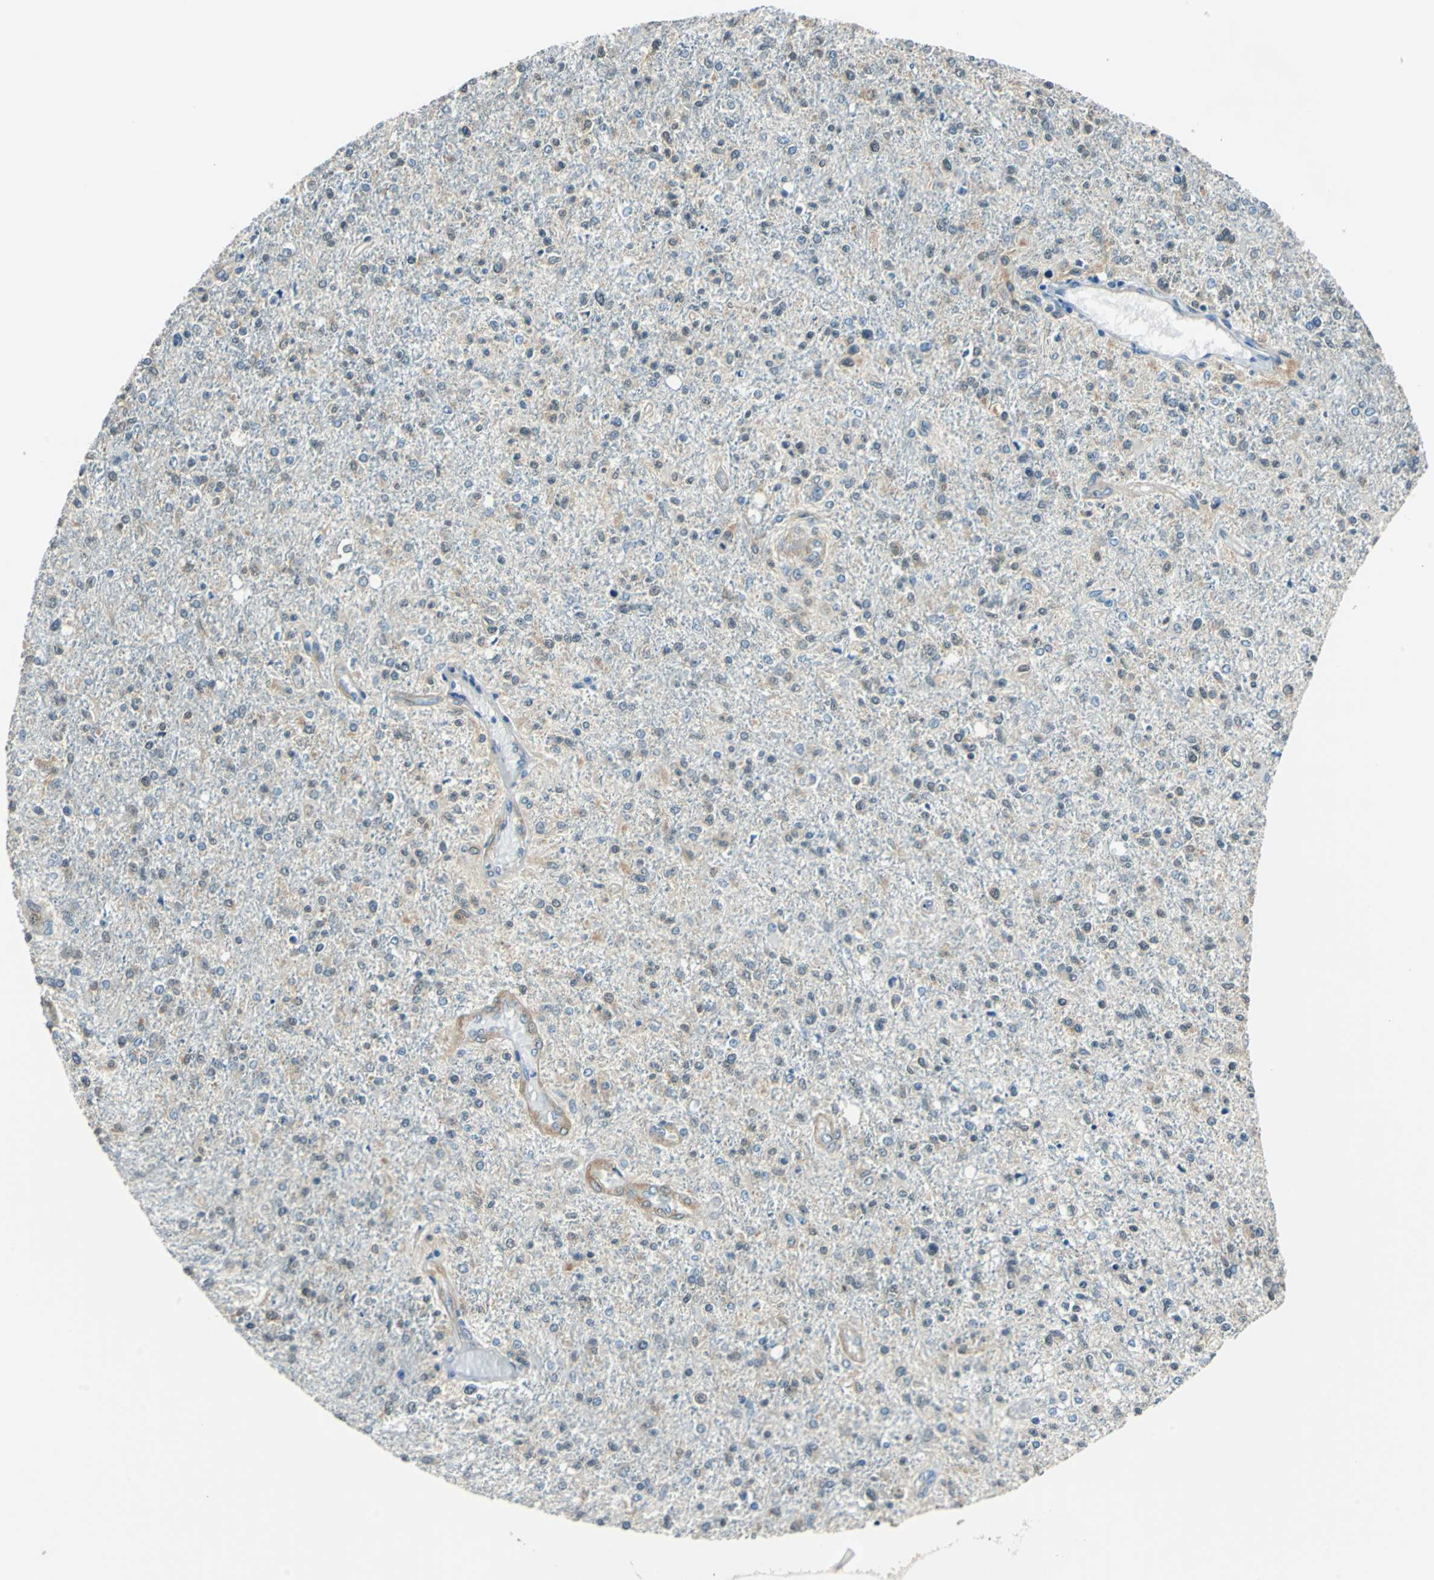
{"staining": {"intensity": "weak", "quantity": "25%-75%", "location": "cytoplasmic/membranous"}, "tissue": "glioma", "cell_type": "Tumor cells", "image_type": "cancer", "snomed": [{"axis": "morphology", "description": "Glioma, malignant, High grade"}, {"axis": "topography", "description": "Cerebral cortex"}], "caption": "A brown stain highlights weak cytoplasmic/membranous expression of a protein in glioma tumor cells.", "gene": "FKBP4", "patient": {"sex": "male", "age": 76}}